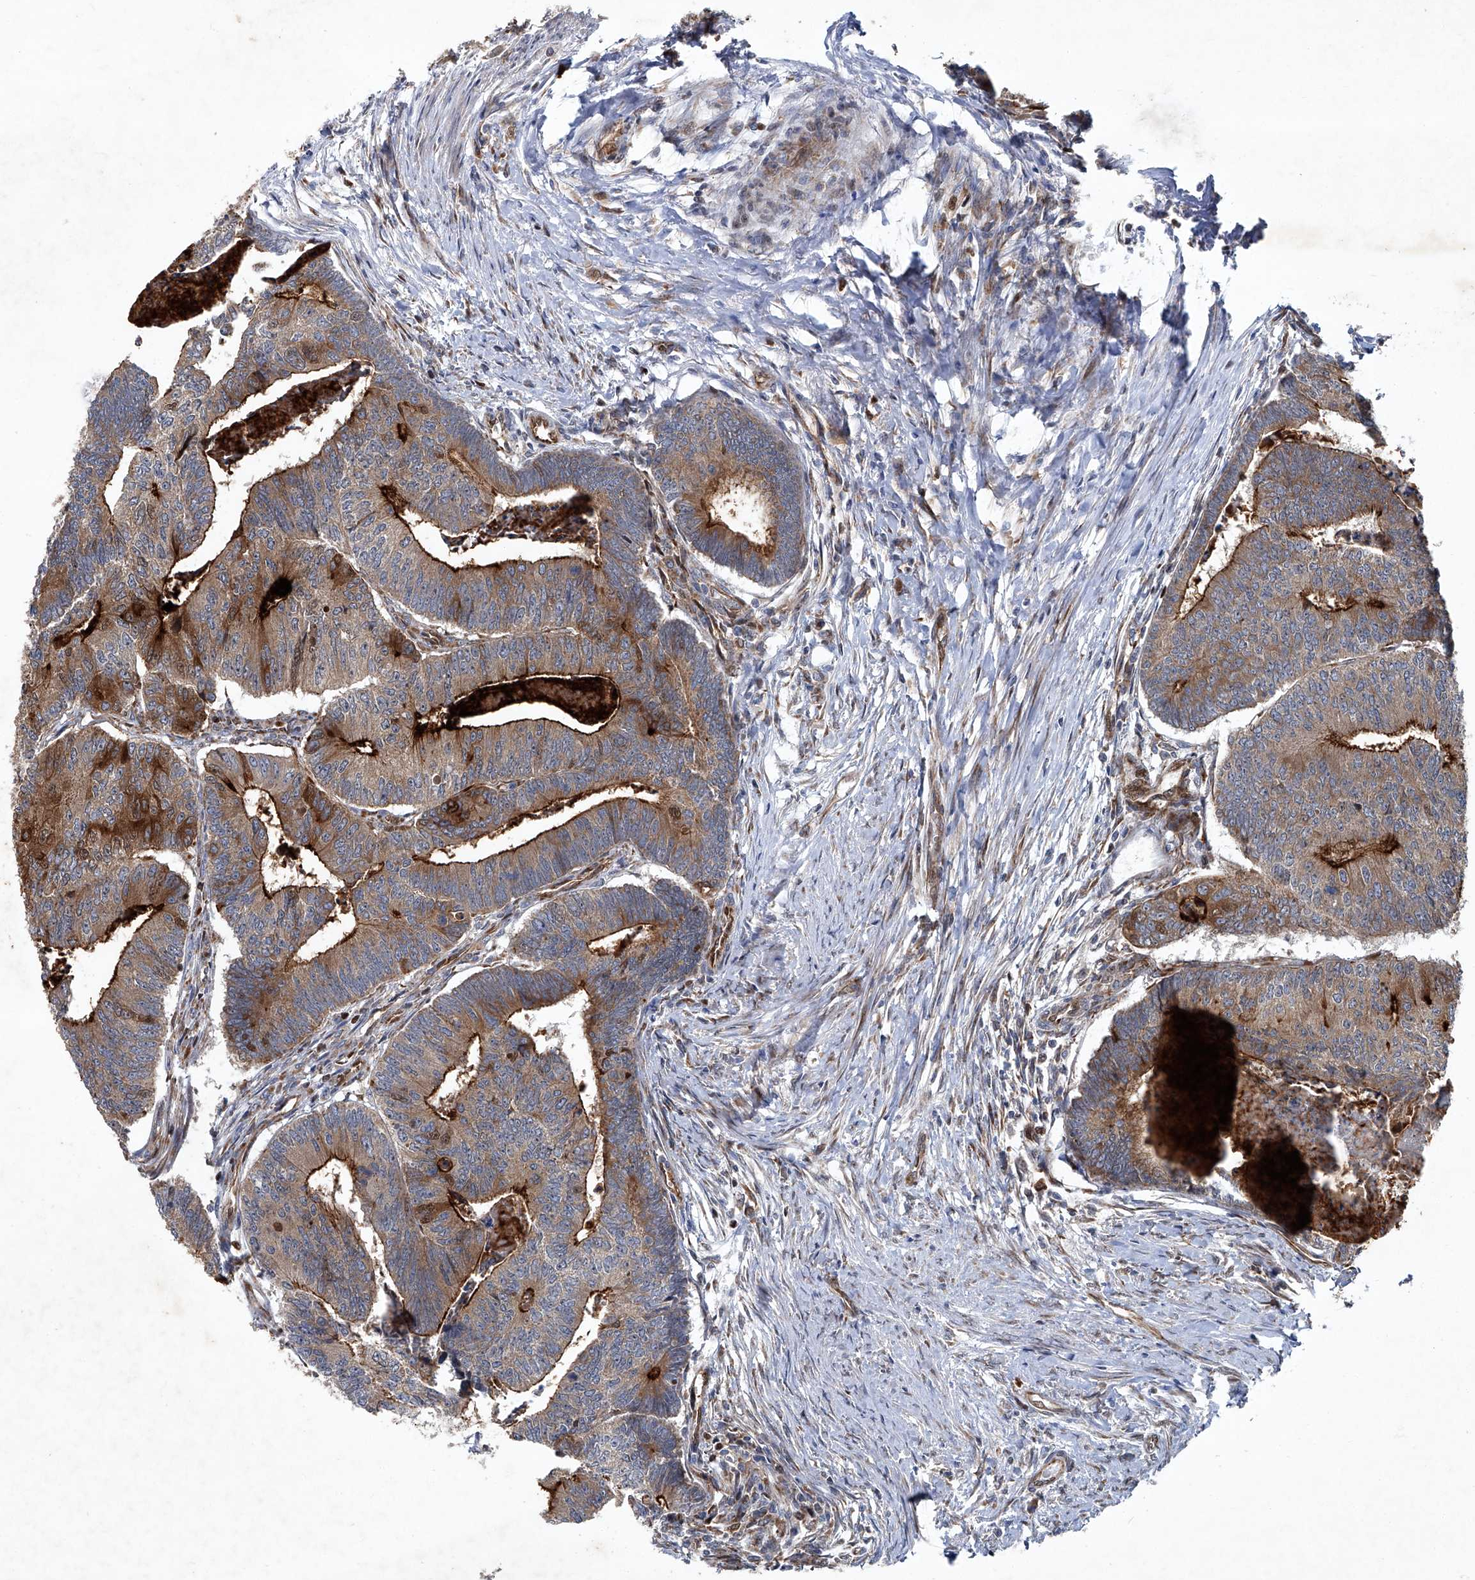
{"staining": {"intensity": "strong", "quantity": "25%-75%", "location": "cytoplasmic/membranous"}, "tissue": "colorectal cancer", "cell_type": "Tumor cells", "image_type": "cancer", "snomed": [{"axis": "morphology", "description": "Adenocarcinoma, NOS"}, {"axis": "topography", "description": "Colon"}], "caption": "The photomicrograph reveals a brown stain indicating the presence of a protein in the cytoplasmic/membranous of tumor cells in colorectal adenocarcinoma.", "gene": "GPR132", "patient": {"sex": "female", "age": 67}}